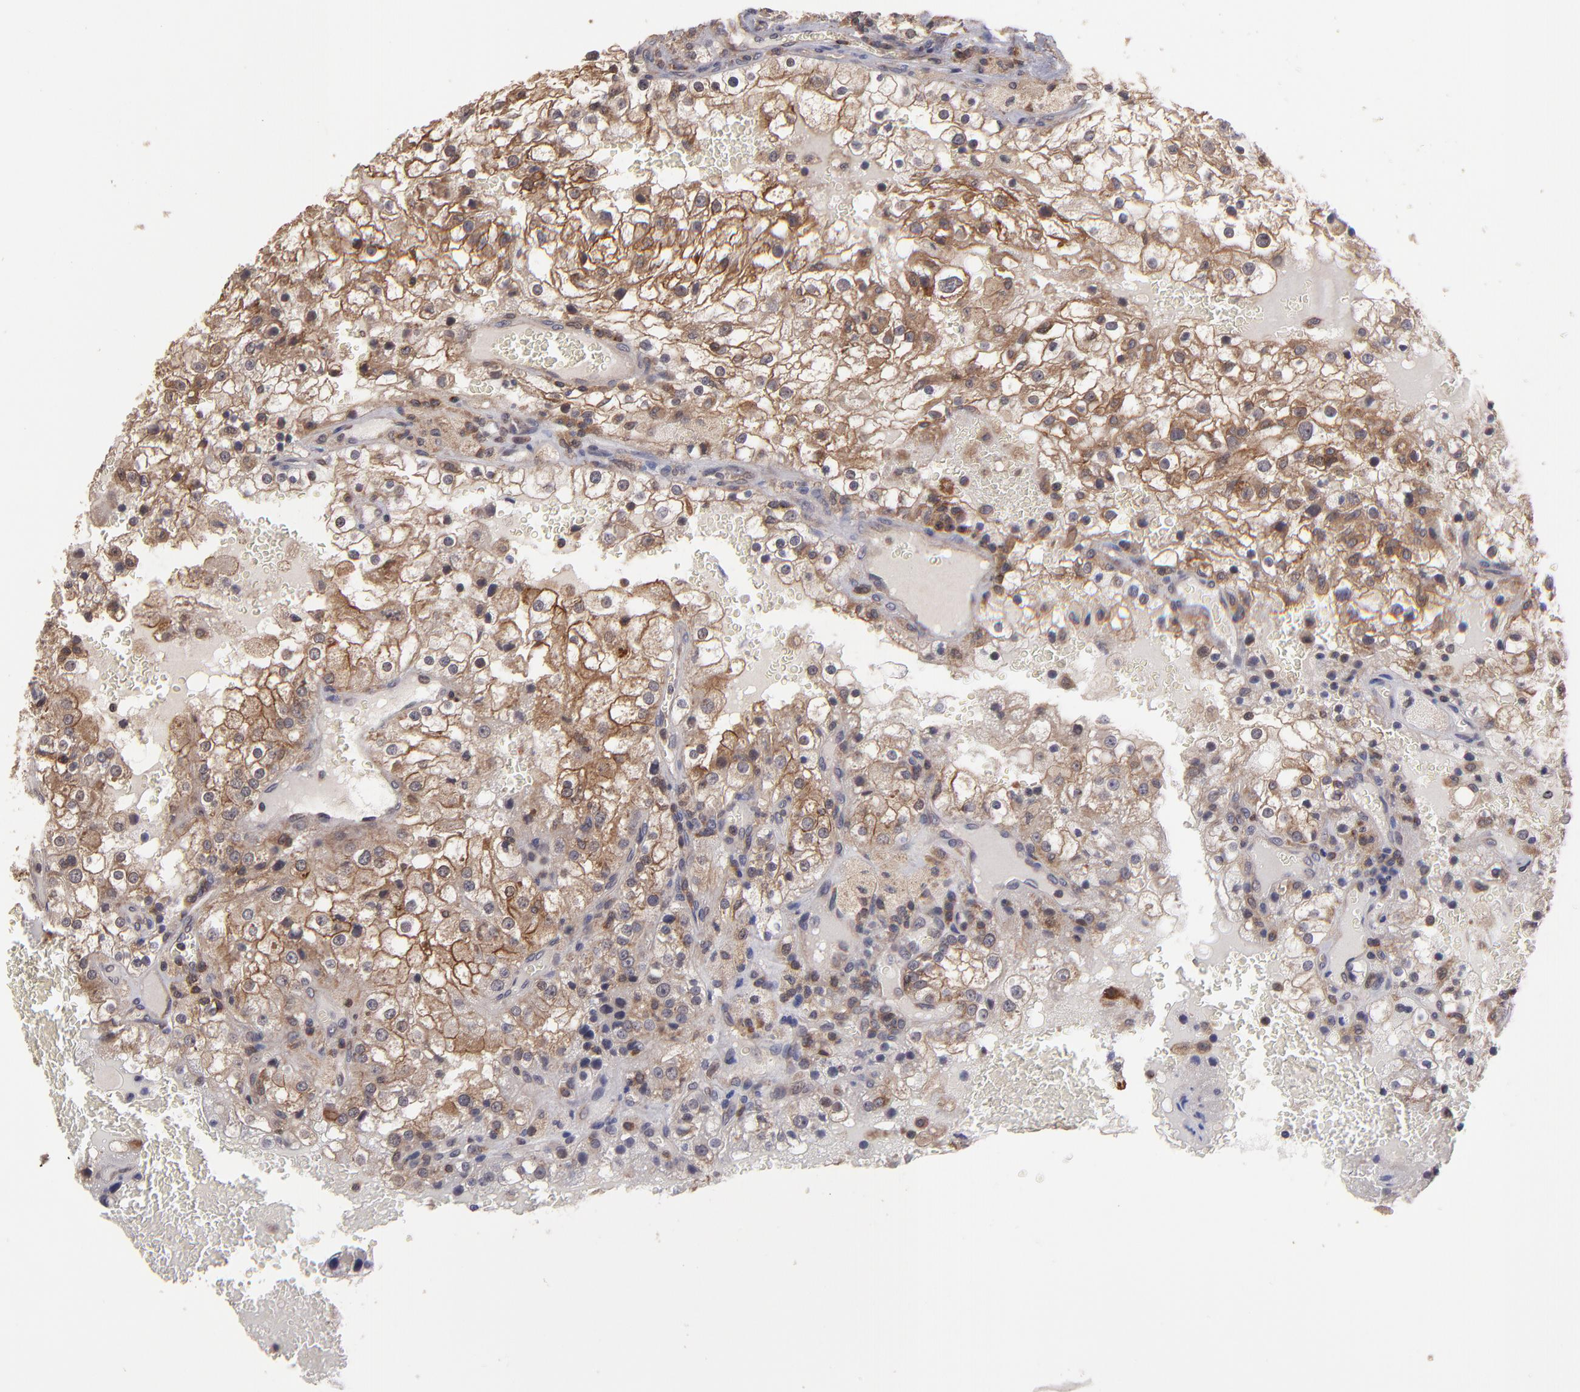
{"staining": {"intensity": "moderate", "quantity": ">75%", "location": "cytoplasmic/membranous"}, "tissue": "renal cancer", "cell_type": "Tumor cells", "image_type": "cancer", "snomed": [{"axis": "morphology", "description": "Adenocarcinoma, NOS"}, {"axis": "topography", "description": "Kidney"}], "caption": "Moderate cytoplasmic/membranous expression is present in about >75% of tumor cells in renal cancer (adenocarcinoma).", "gene": "NF2", "patient": {"sex": "female", "age": 74}}